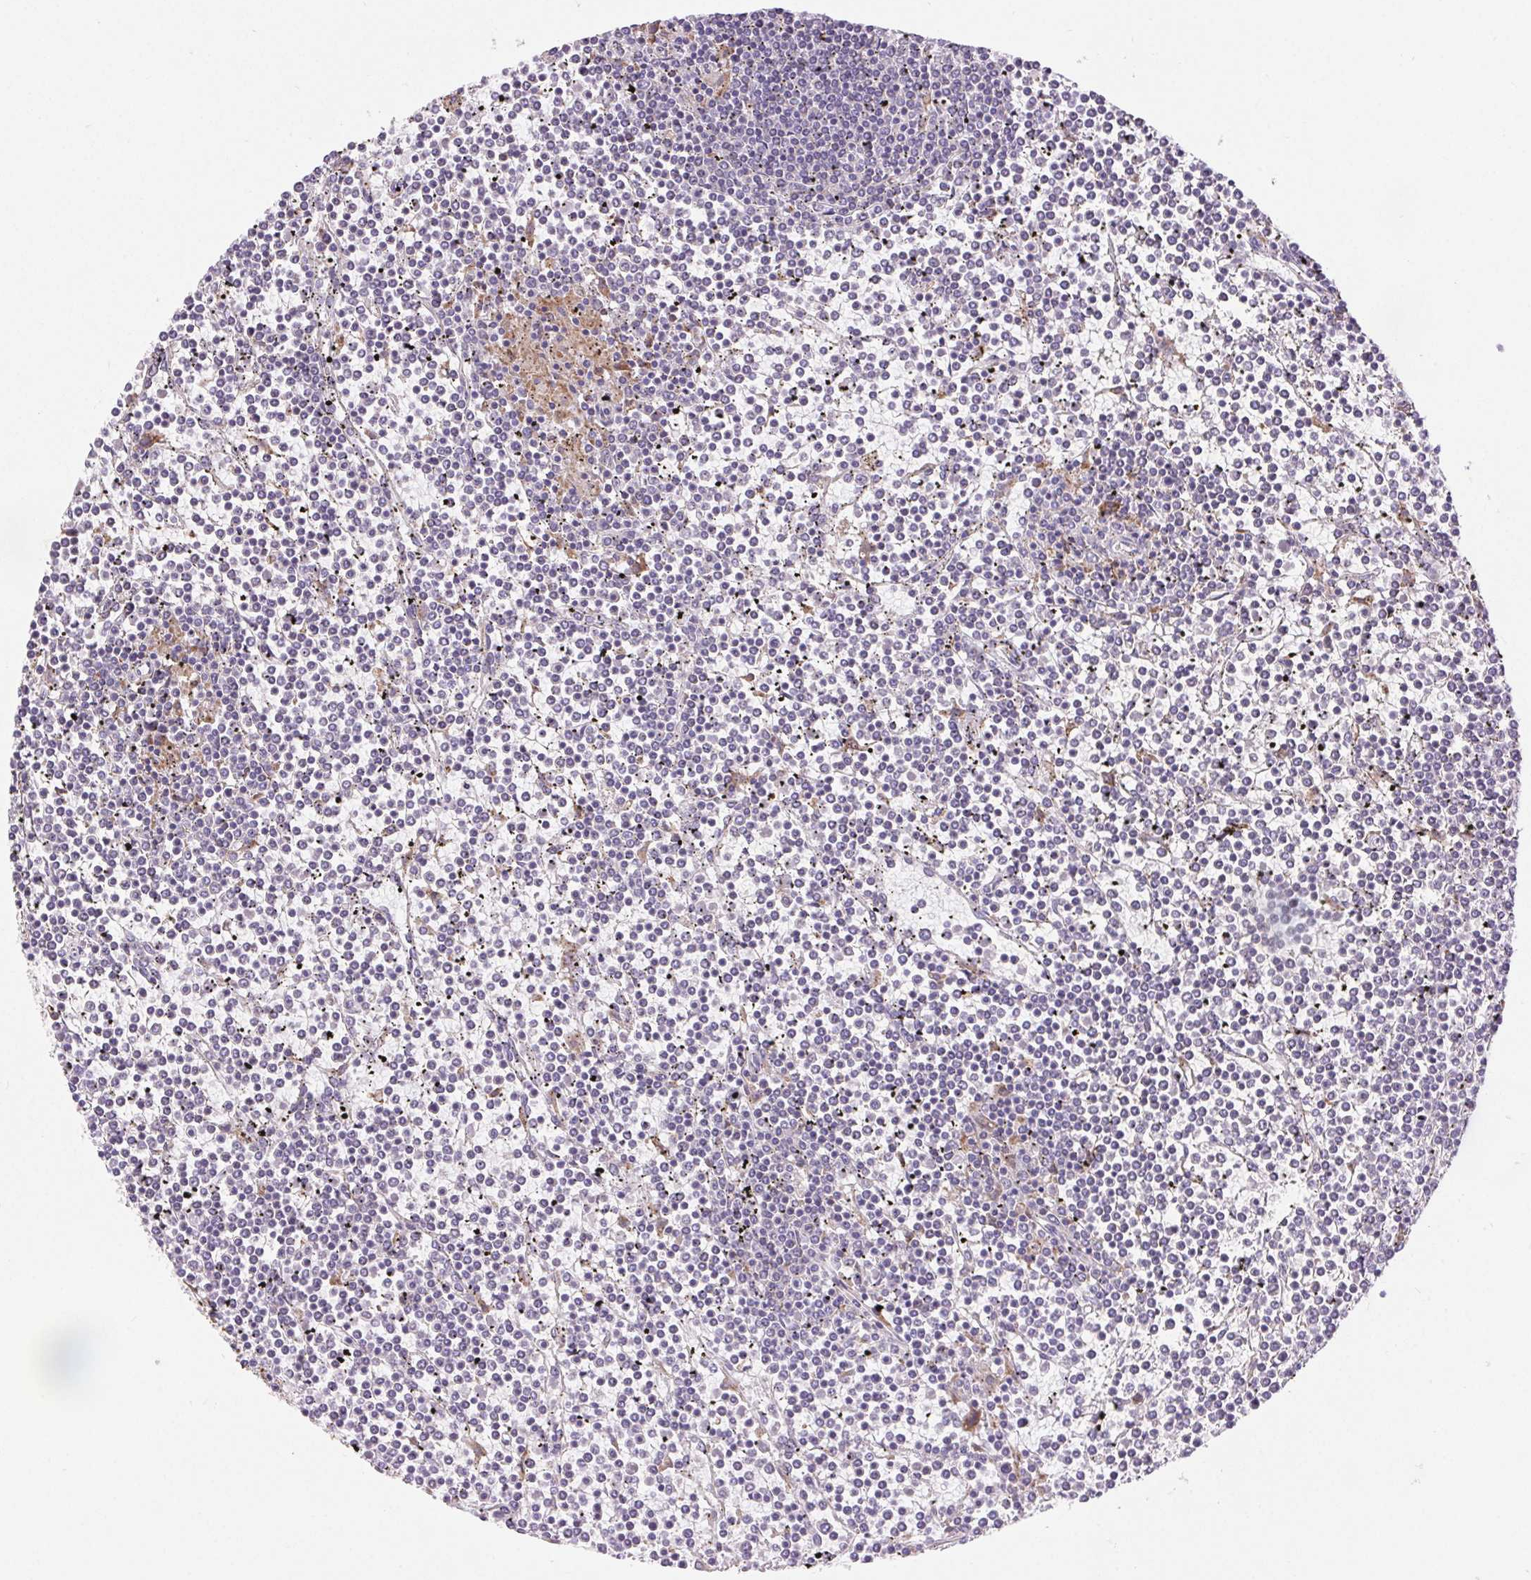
{"staining": {"intensity": "negative", "quantity": "none", "location": "none"}, "tissue": "lymphoma", "cell_type": "Tumor cells", "image_type": "cancer", "snomed": [{"axis": "morphology", "description": "Malignant lymphoma, non-Hodgkin's type, Low grade"}, {"axis": "topography", "description": "Spleen"}], "caption": "Immunohistochemistry (IHC) of human lymphoma exhibits no expression in tumor cells.", "gene": "ARHGAP11B", "patient": {"sex": "female", "age": 19}}